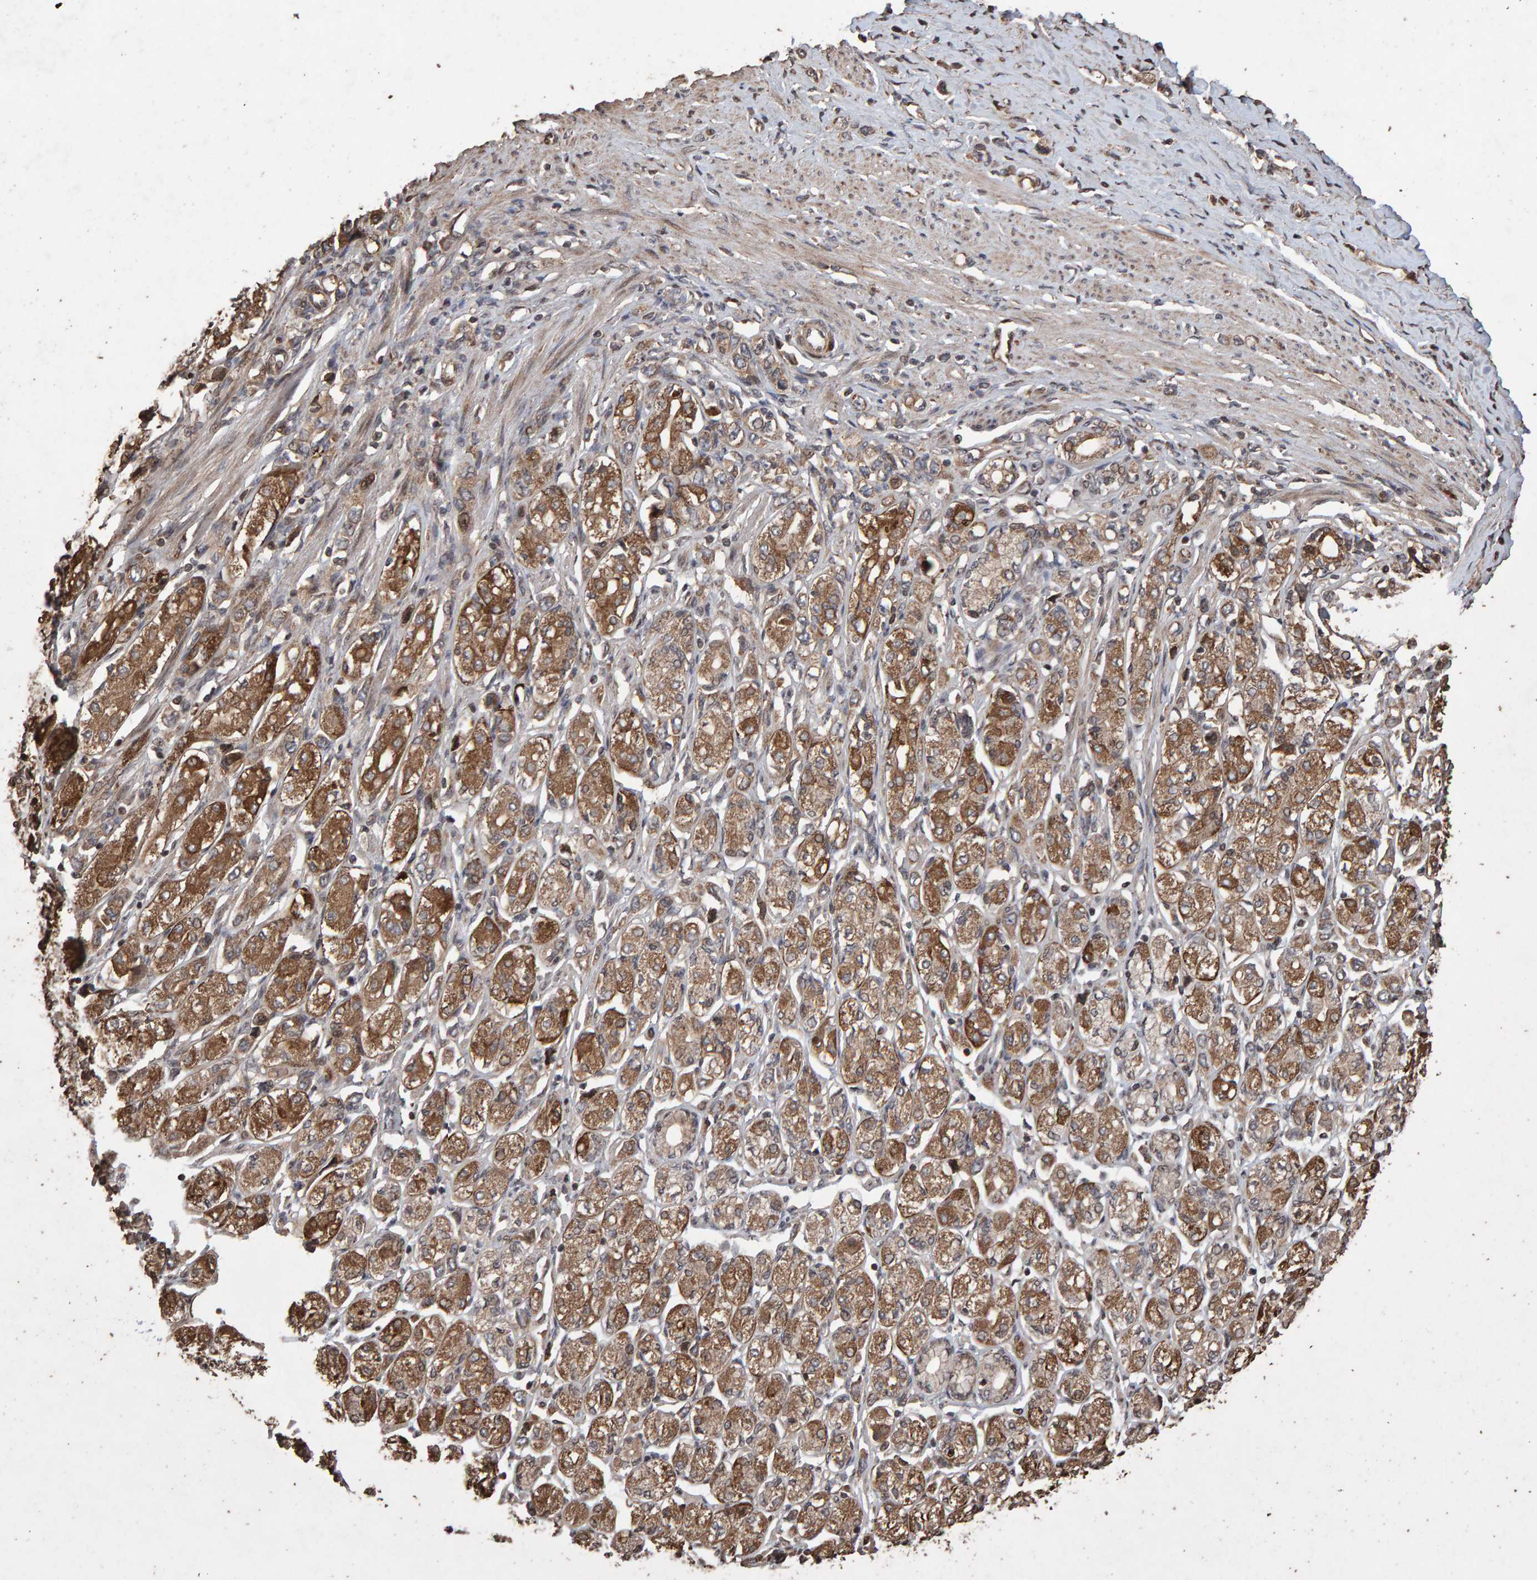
{"staining": {"intensity": "moderate", "quantity": ">75%", "location": "cytoplasmic/membranous"}, "tissue": "stomach cancer", "cell_type": "Tumor cells", "image_type": "cancer", "snomed": [{"axis": "morphology", "description": "Adenocarcinoma, NOS"}, {"axis": "topography", "description": "Stomach"}], "caption": "Human stomach cancer (adenocarcinoma) stained with a brown dye exhibits moderate cytoplasmic/membranous positive expression in approximately >75% of tumor cells.", "gene": "OSBP2", "patient": {"sex": "female", "age": 65}}